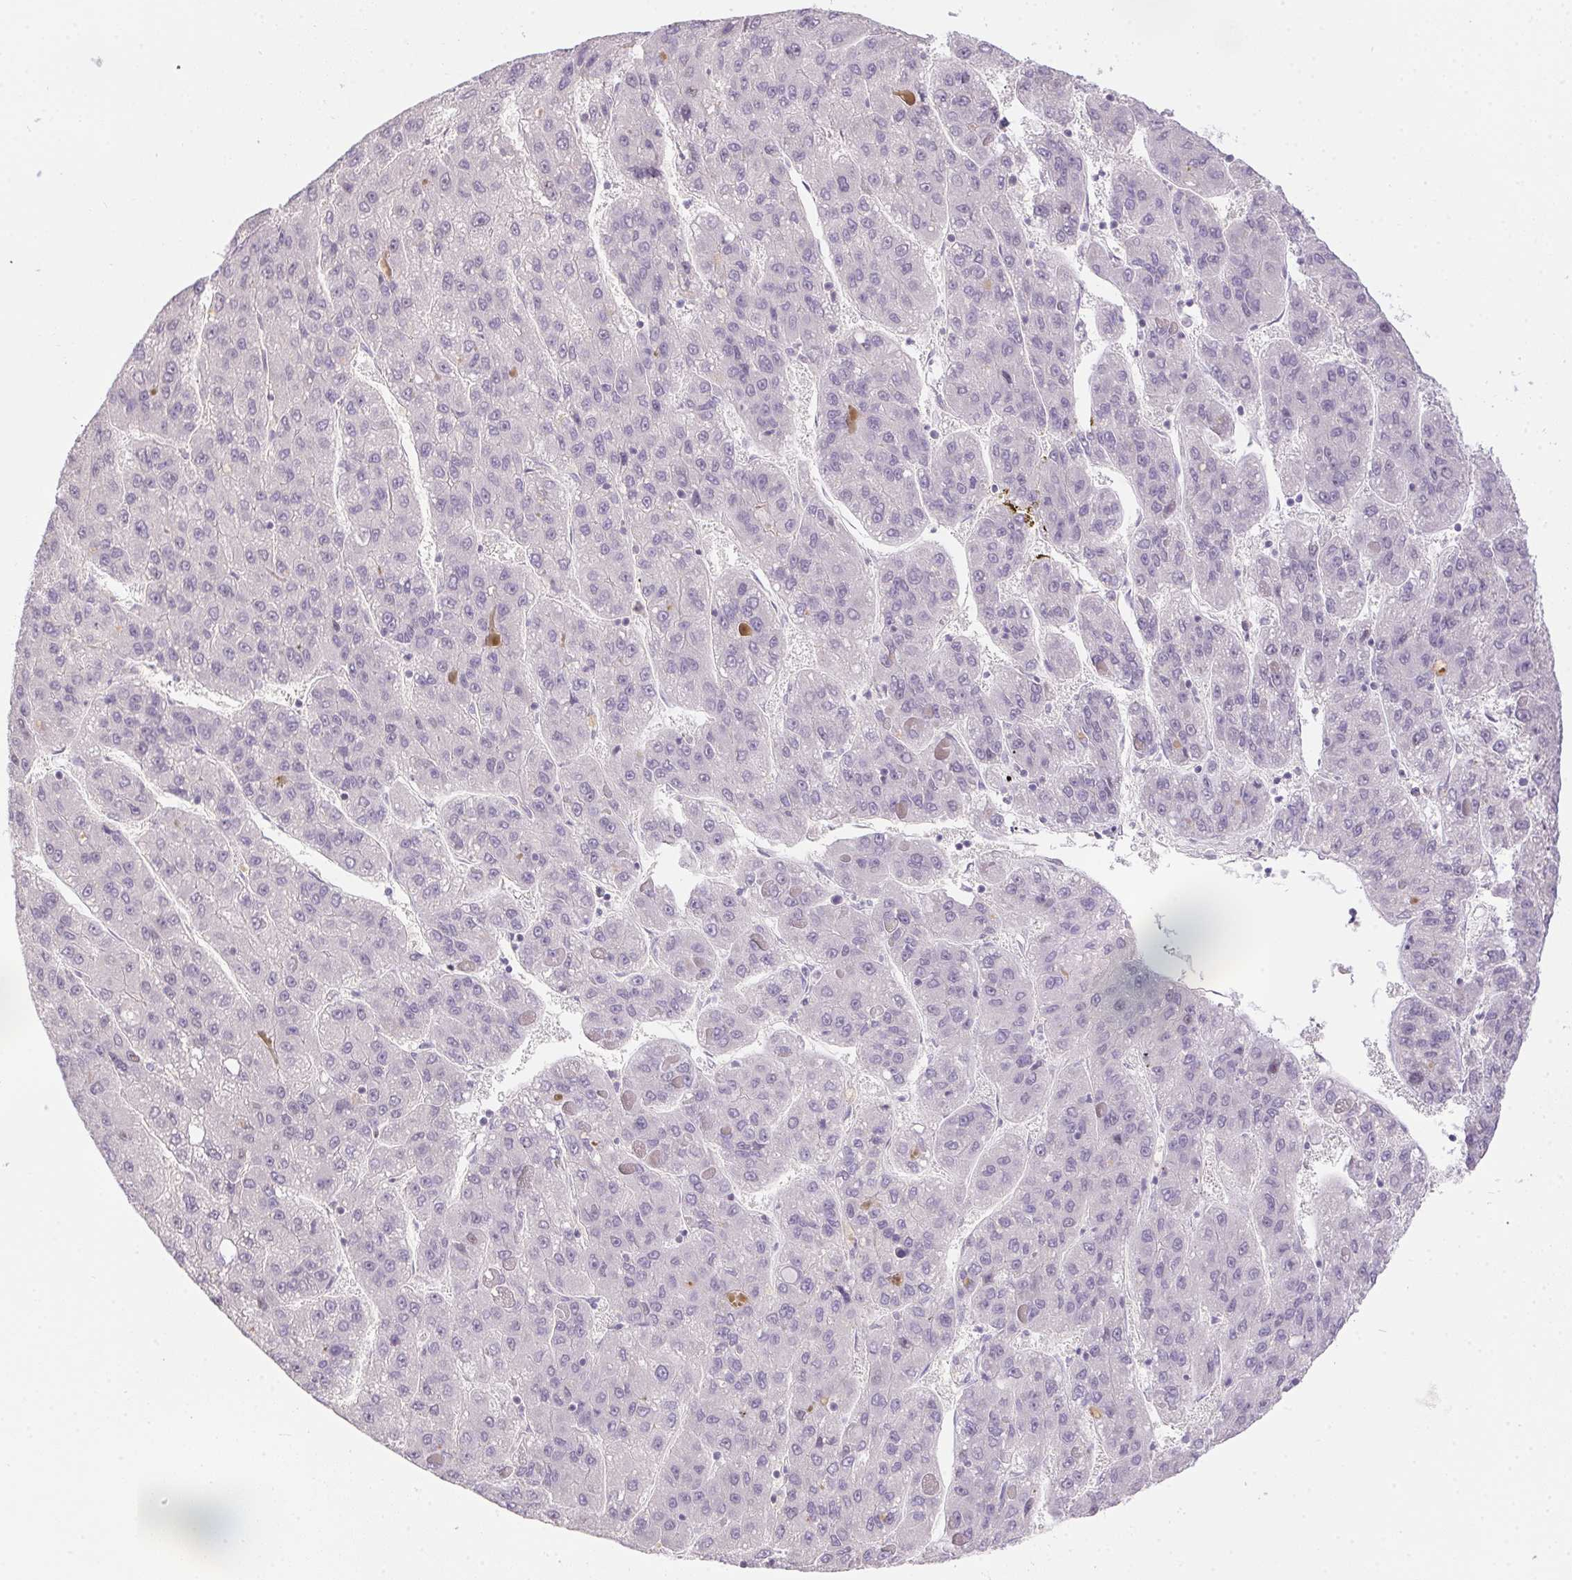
{"staining": {"intensity": "negative", "quantity": "none", "location": "none"}, "tissue": "liver cancer", "cell_type": "Tumor cells", "image_type": "cancer", "snomed": [{"axis": "morphology", "description": "Carcinoma, Hepatocellular, NOS"}, {"axis": "topography", "description": "Liver"}], "caption": "High magnification brightfield microscopy of liver cancer (hepatocellular carcinoma) stained with DAB (3,3'-diaminobenzidine) (brown) and counterstained with hematoxylin (blue): tumor cells show no significant positivity.", "gene": "SP9", "patient": {"sex": "female", "age": 82}}